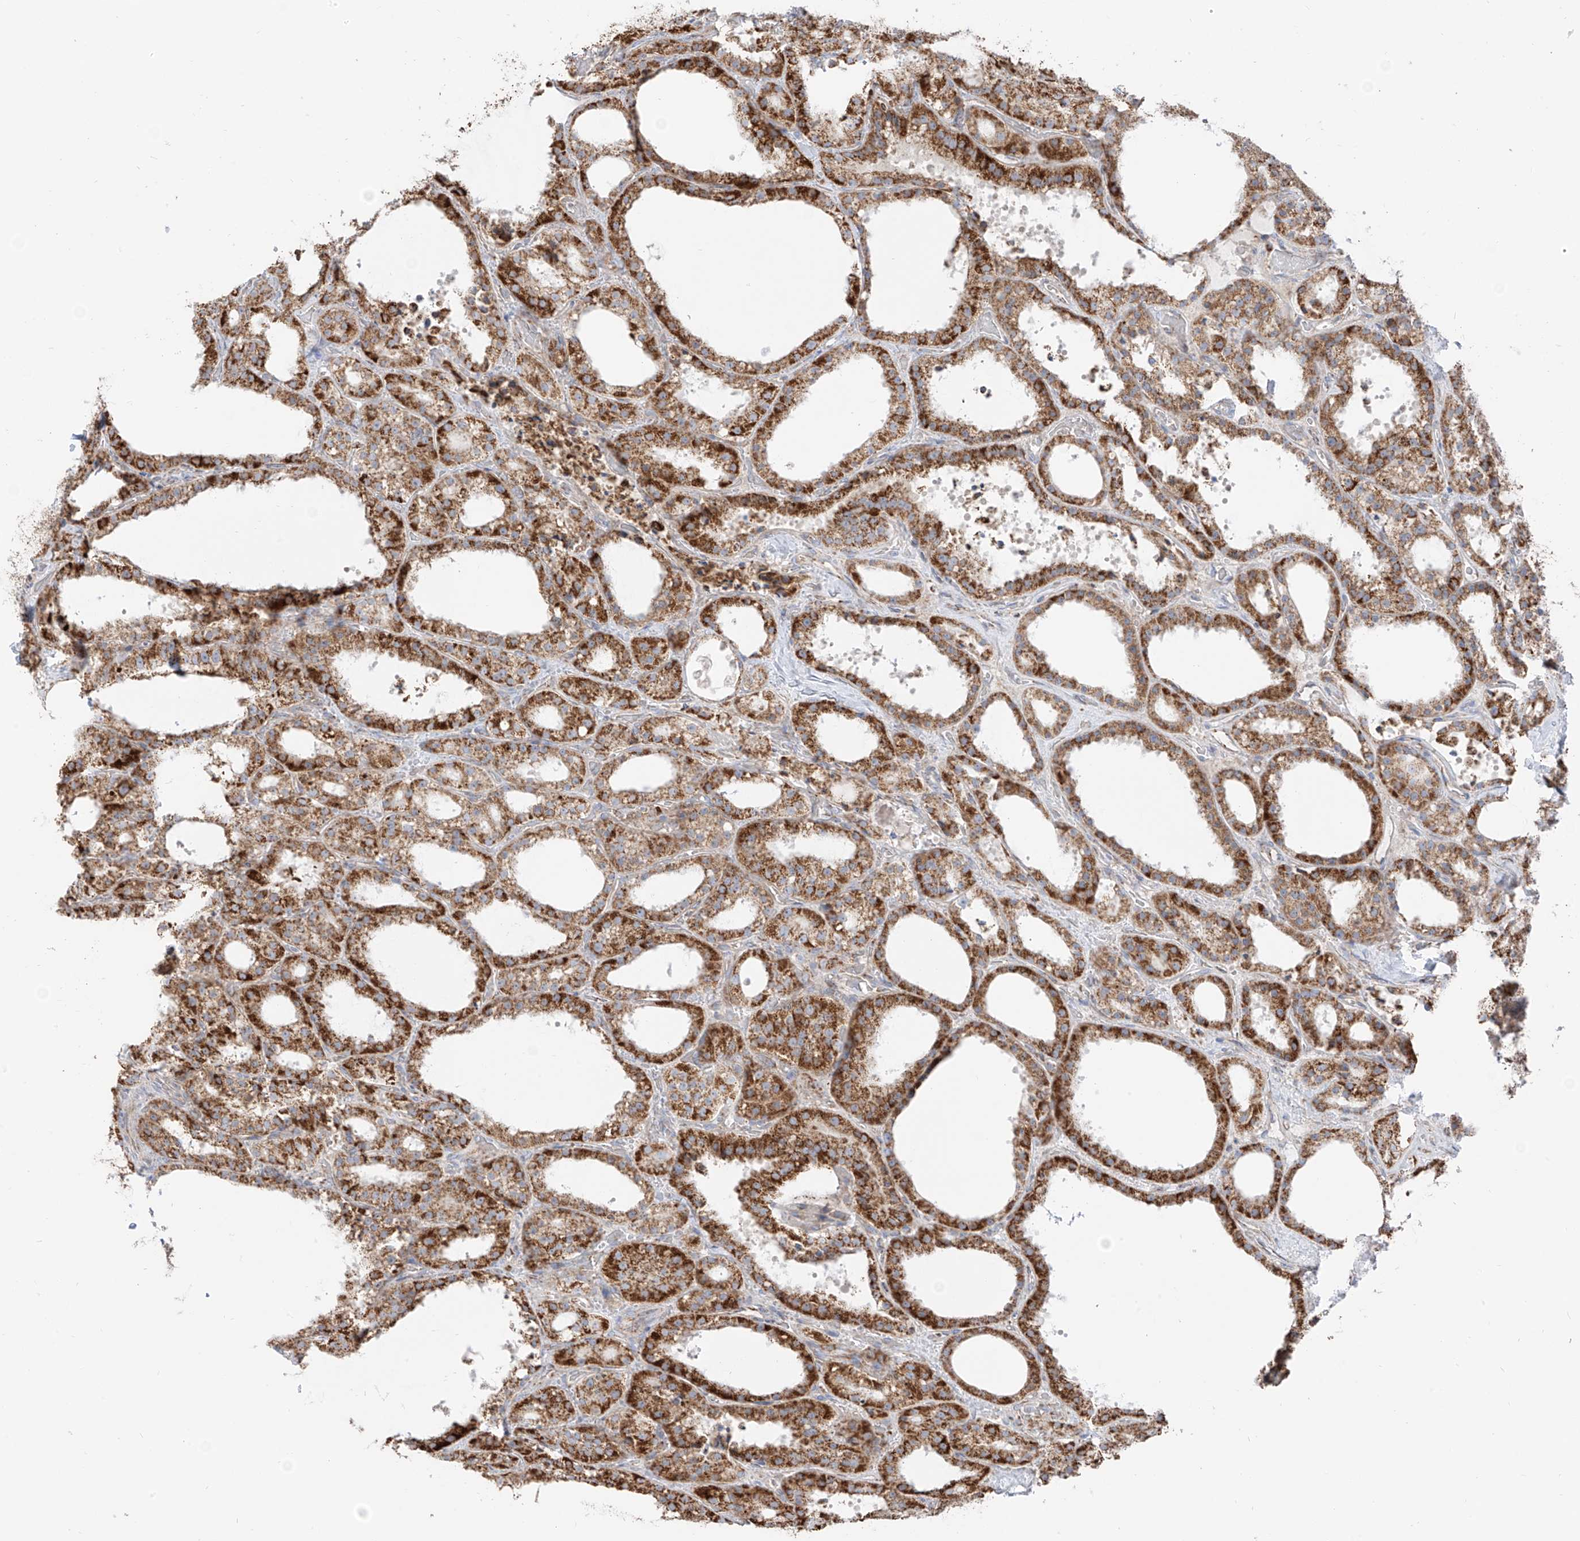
{"staining": {"intensity": "strong", "quantity": ">75%", "location": "cytoplasmic/membranous"}, "tissue": "thyroid cancer", "cell_type": "Tumor cells", "image_type": "cancer", "snomed": [{"axis": "morphology", "description": "Papillary adenocarcinoma, NOS"}, {"axis": "topography", "description": "Thyroid gland"}], "caption": "Tumor cells exhibit high levels of strong cytoplasmic/membranous positivity in approximately >75% of cells in human thyroid cancer (papillary adenocarcinoma).", "gene": "ETHE1", "patient": {"sex": "male", "age": 77}}